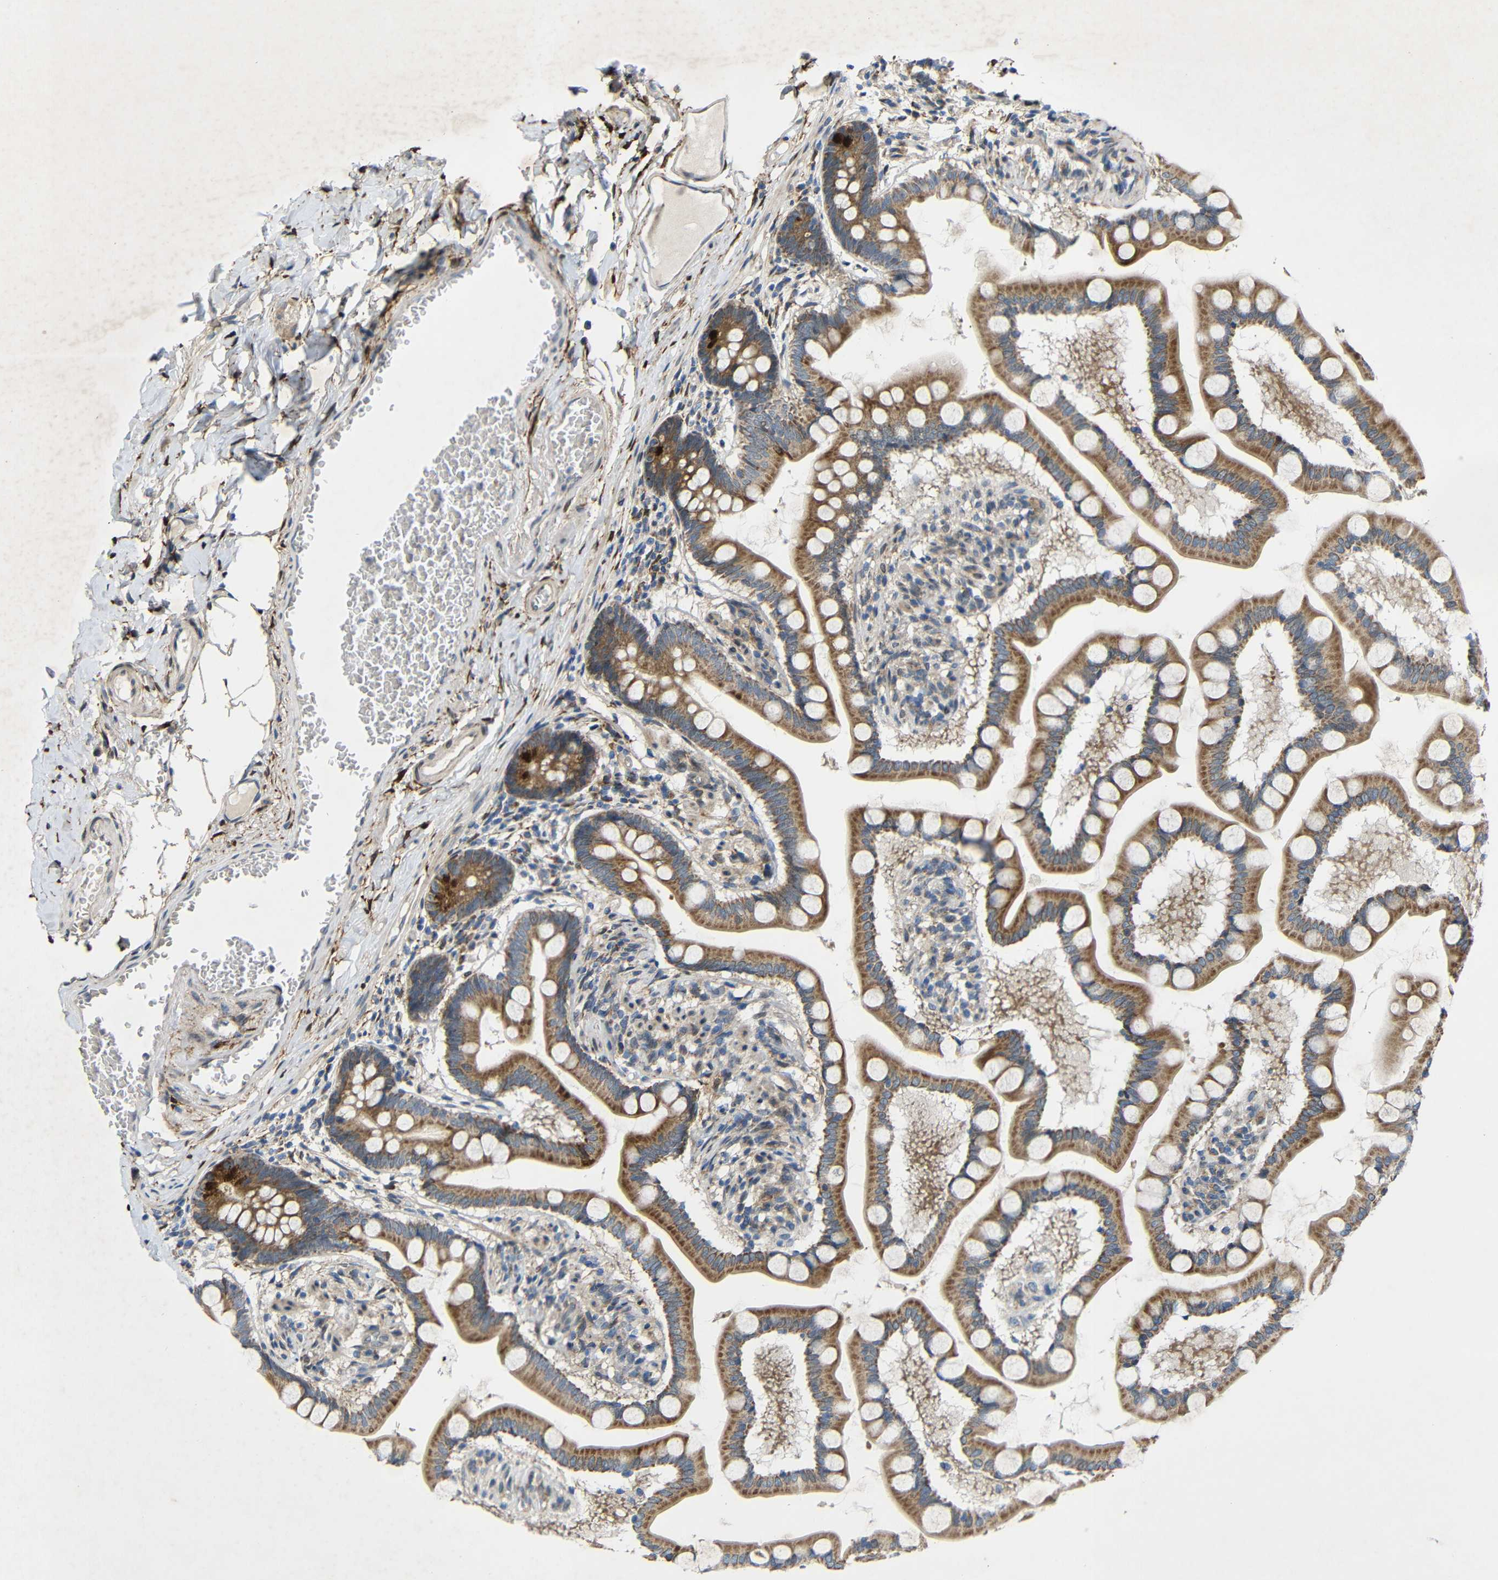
{"staining": {"intensity": "strong", "quantity": "<25%", "location": "cytoplasmic/membranous"}, "tissue": "small intestine", "cell_type": "Glandular cells", "image_type": "normal", "snomed": [{"axis": "morphology", "description": "Normal tissue, NOS"}, {"axis": "topography", "description": "Small intestine"}], "caption": "Strong cytoplasmic/membranous staining for a protein is appreciated in about <25% of glandular cells of normal small intestine using immunohistochemistry (IHC).", "gene": "TMEM25", "patient": {"sex": "male", "age": 41}}